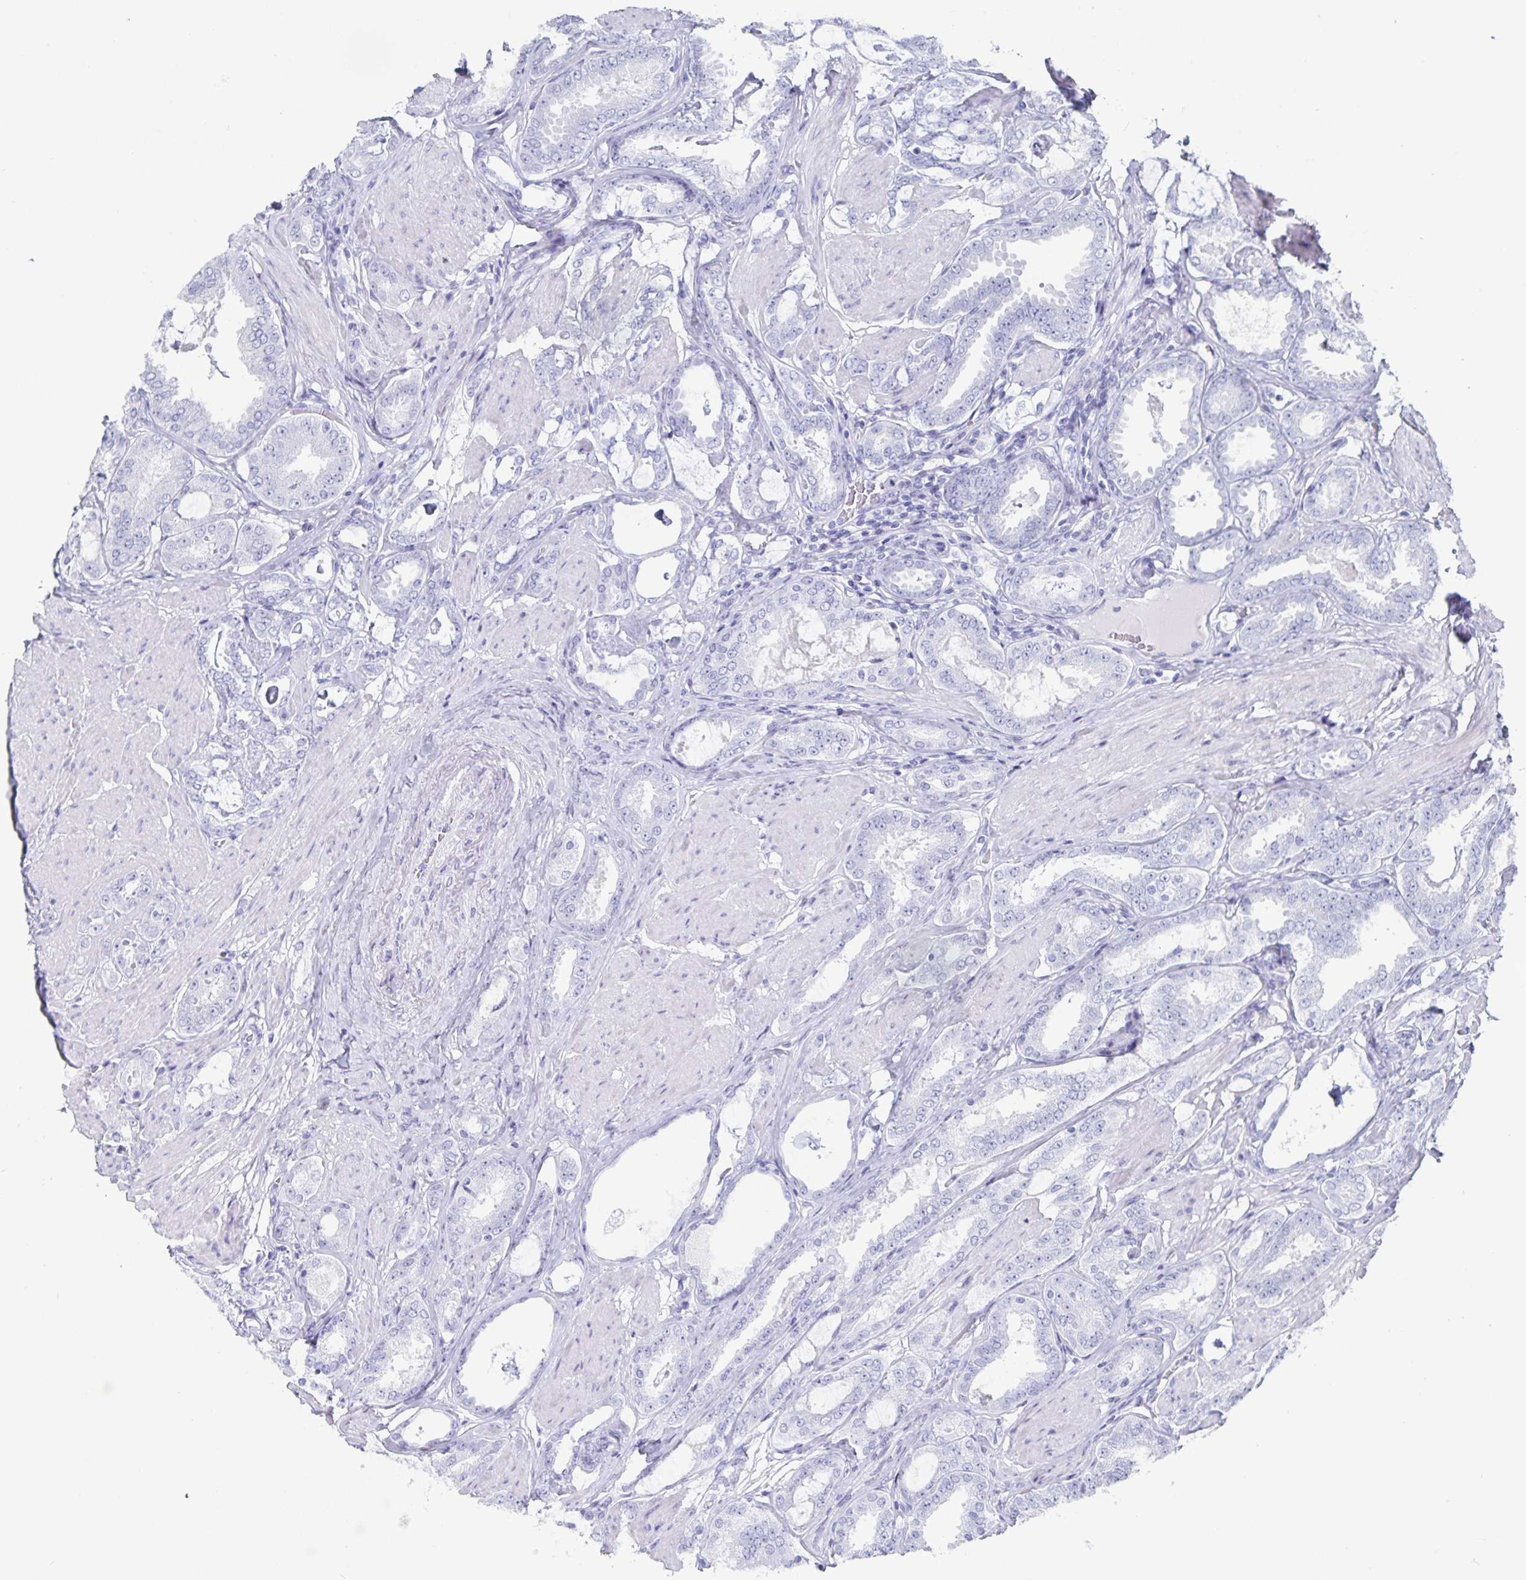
{"staining": {"intensity": "negative", "quantity": "none", "location": "none"}, "tissue": "prostate cancer", "cell_type": "Tumor cells", "image_type": "cancer", "snomed": [{"axis": "morphology", "description": "Adenocarcinoma, High grade"}, {"axis": "topography", "description": "Prostate"}], "caption": "An immunohistochemistry image of prostate cancer is shown. There is no staining in tumor cells of prostate cancer.", "gene": "C19orf73", "patient": {"sex": "male", "age": 63}}